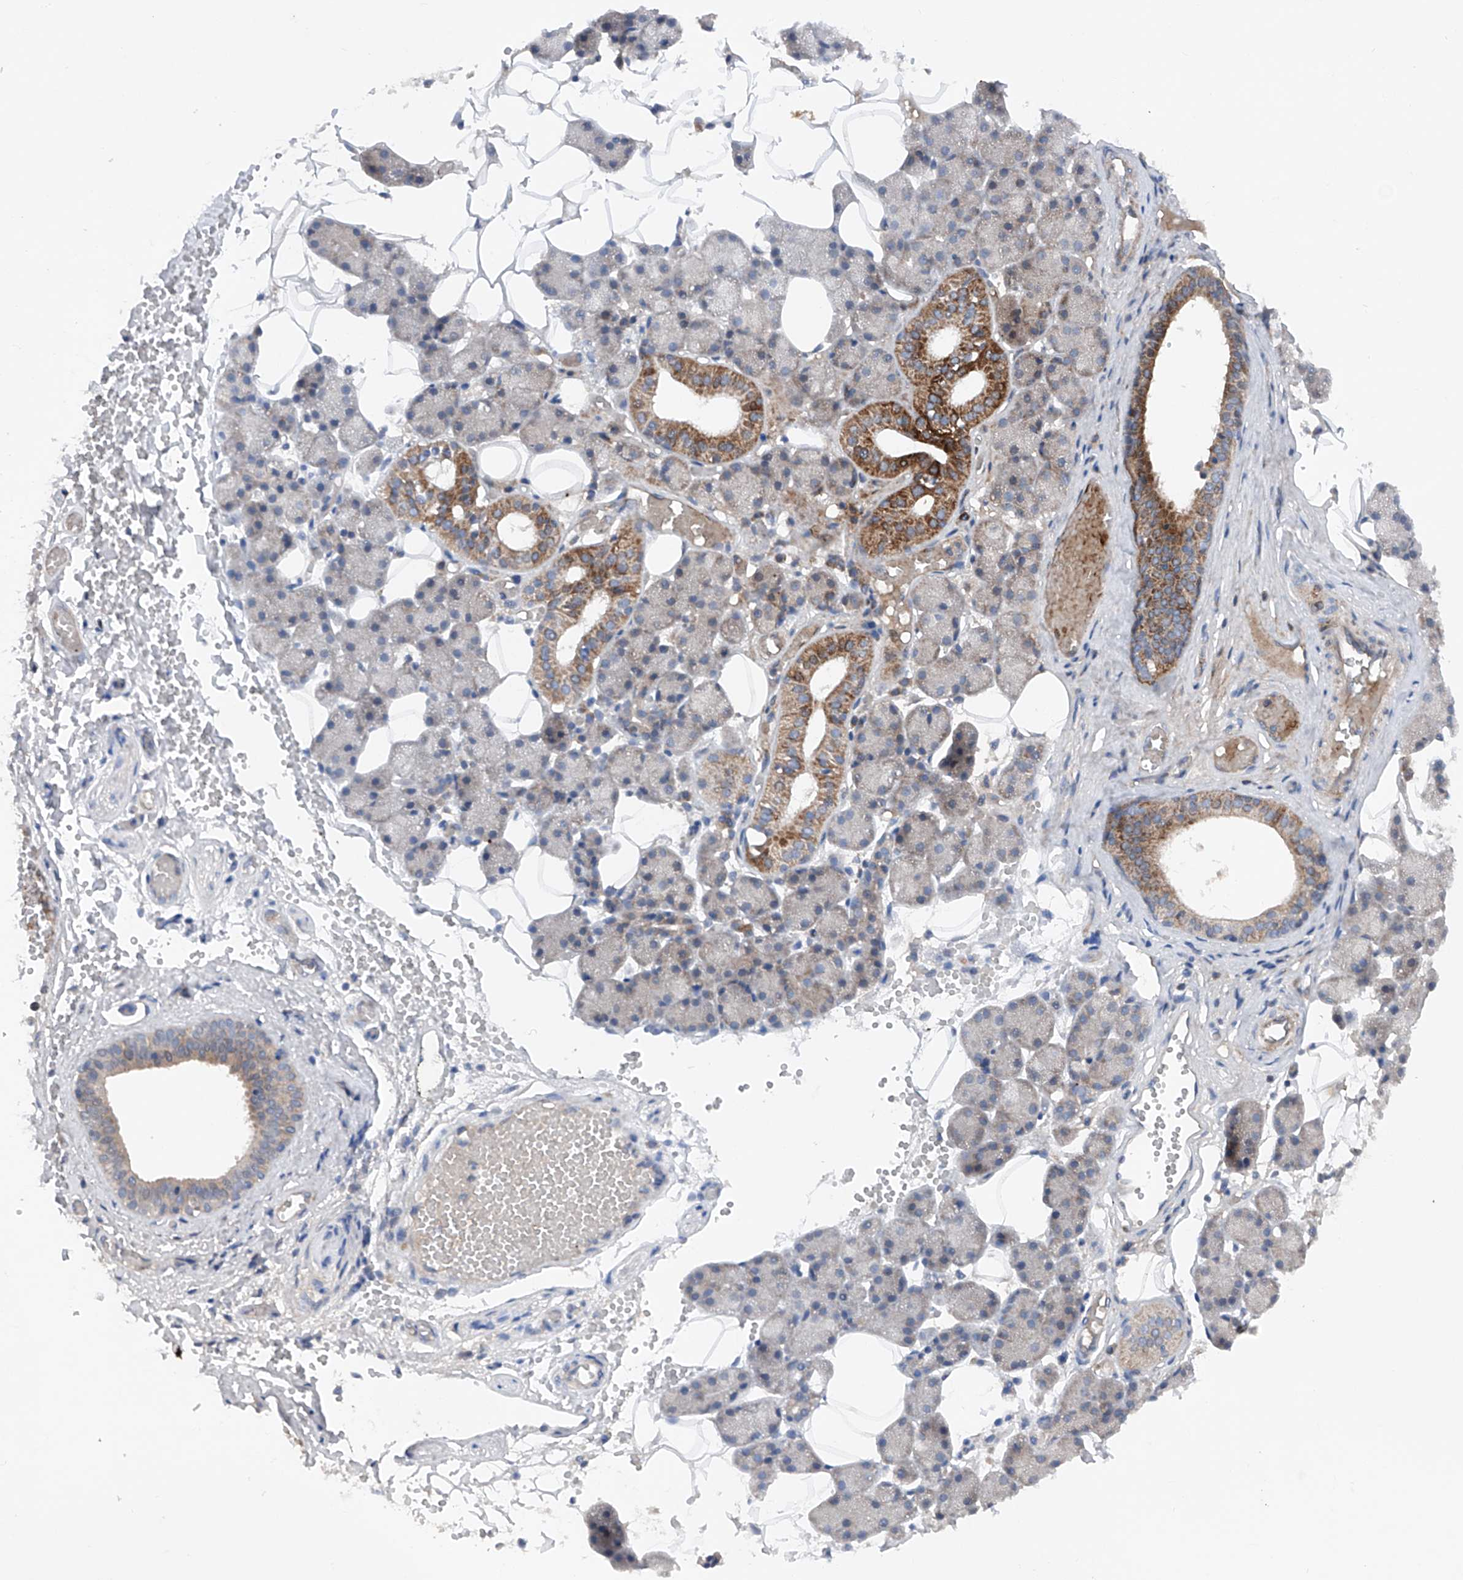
{"staining": {"intensity": "strong", "quantity": "<25%", "location": "cytoplasmic/membranous"}, "tissue": "salivary gland", "cell_type": "Glandular cells", "image_type": "normal", "snomed": [{"axis": "morphology", "description": "Normal tissue, NOS"}, {"axis": "topography", "description": "Salivary gland"}], "caption": "The immunohistochemical stain shows strong cytoplasmic/membranous positivity in glandular cells of normal salivary gland. The protein is stained brown, and the nuclei are stained in blue (DAB IHC with brightfield microscopy, high magnification).", "gene": "DAD1", "patient": {"sex": "female", "age": 33}}